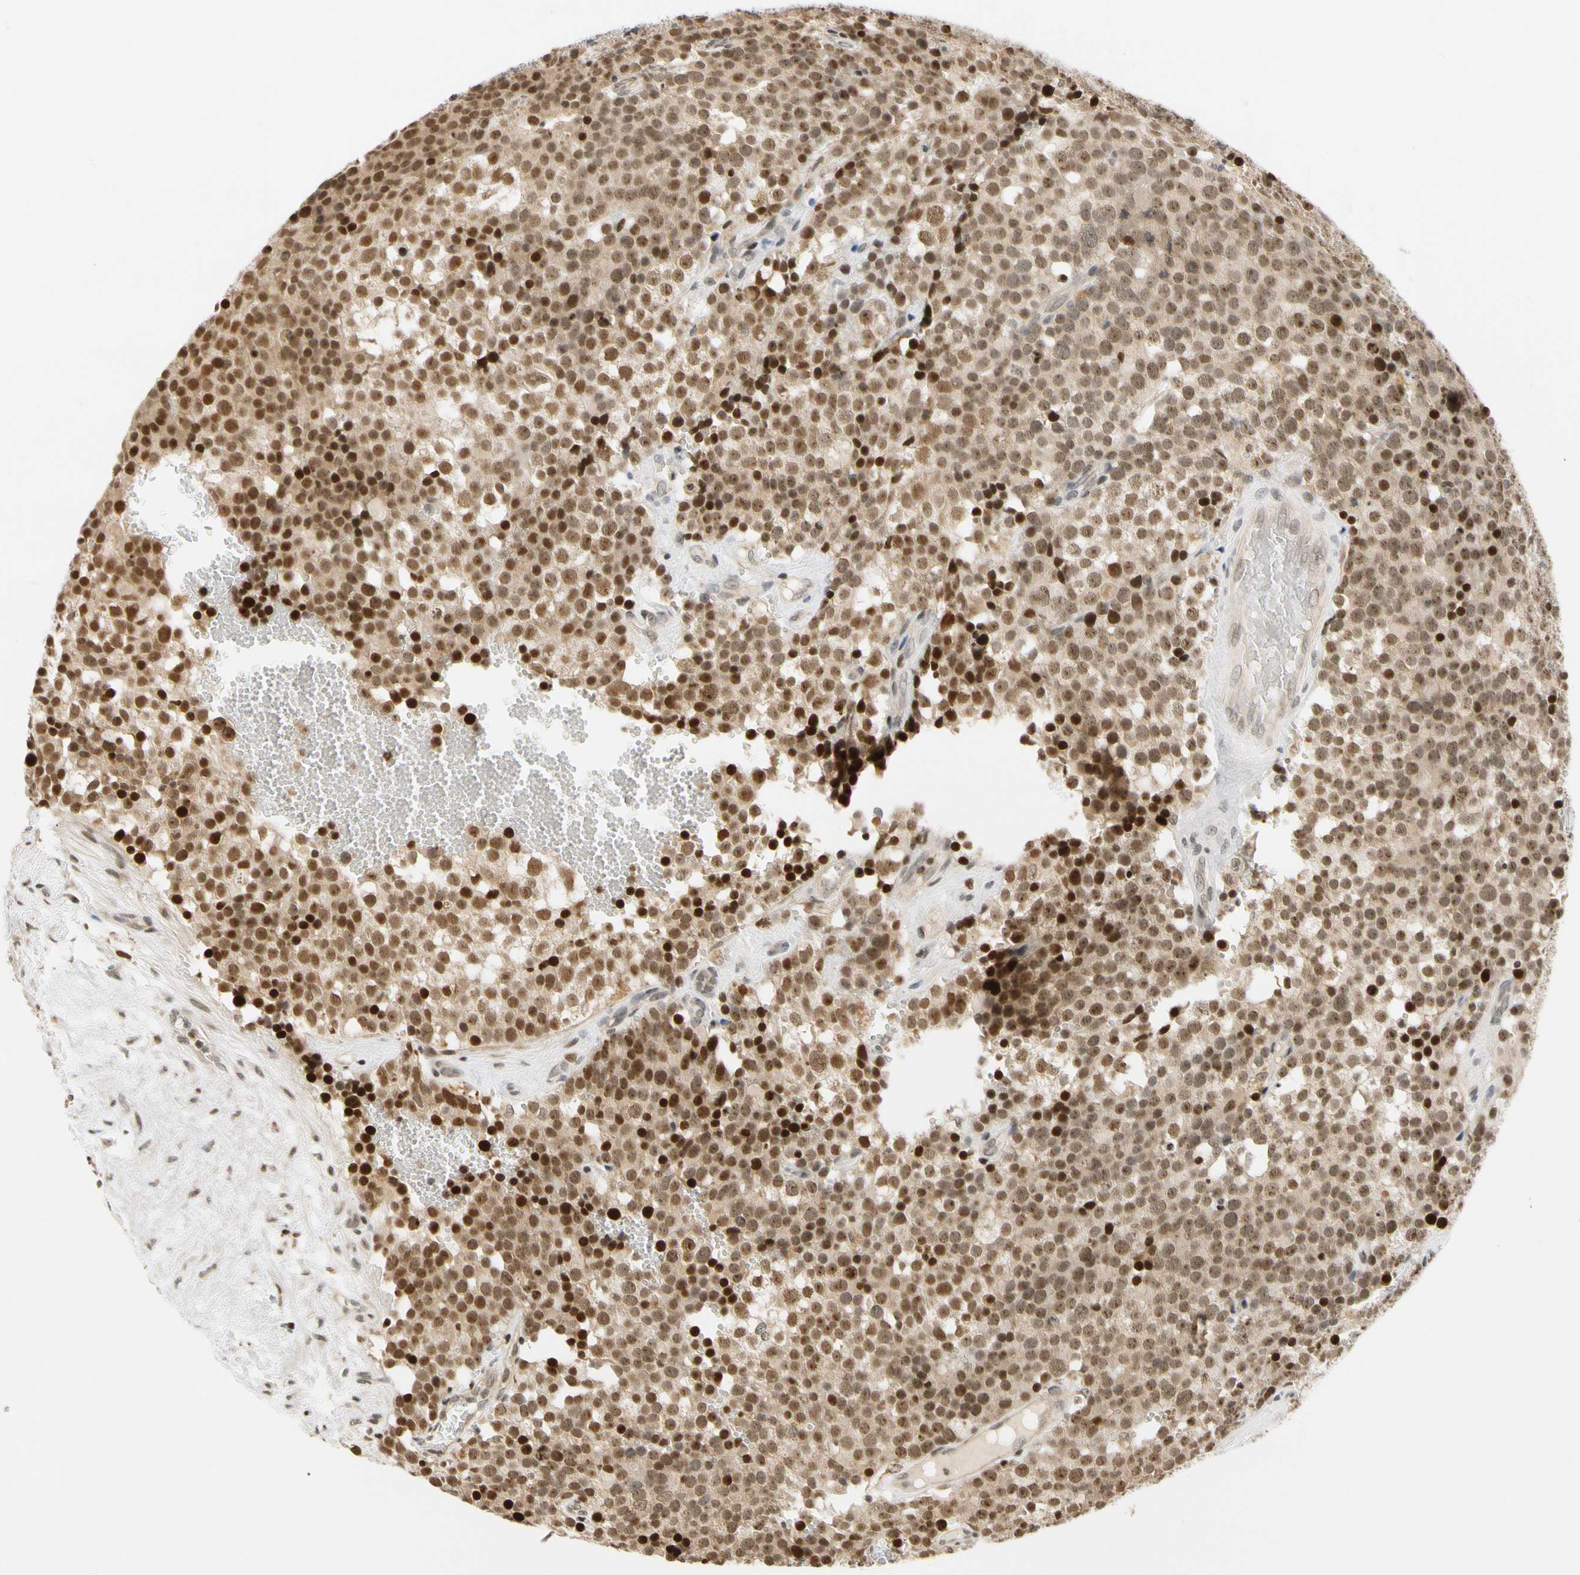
{"staining": {"intensity": "moderate", "quantity": ">75%", "location": "cytoplasmic/membranous,nuclear"}, "tissue": "testis cancer", "cell_type": "Tumor cells", "image_type": "cancer", "snomed": [{"axis": "morphology", "description": "Seminoma, NOS"}, {"axis": "topography", "description": "Testis"}], "caption": "Protein expression analysis of testis seminoma demonstrates moderate cytoplasmic/membranous and nuclear expression in about >75% of tumor cells.", "gene": "CDK7", "patient": {"sex": "male", "age": 71}}